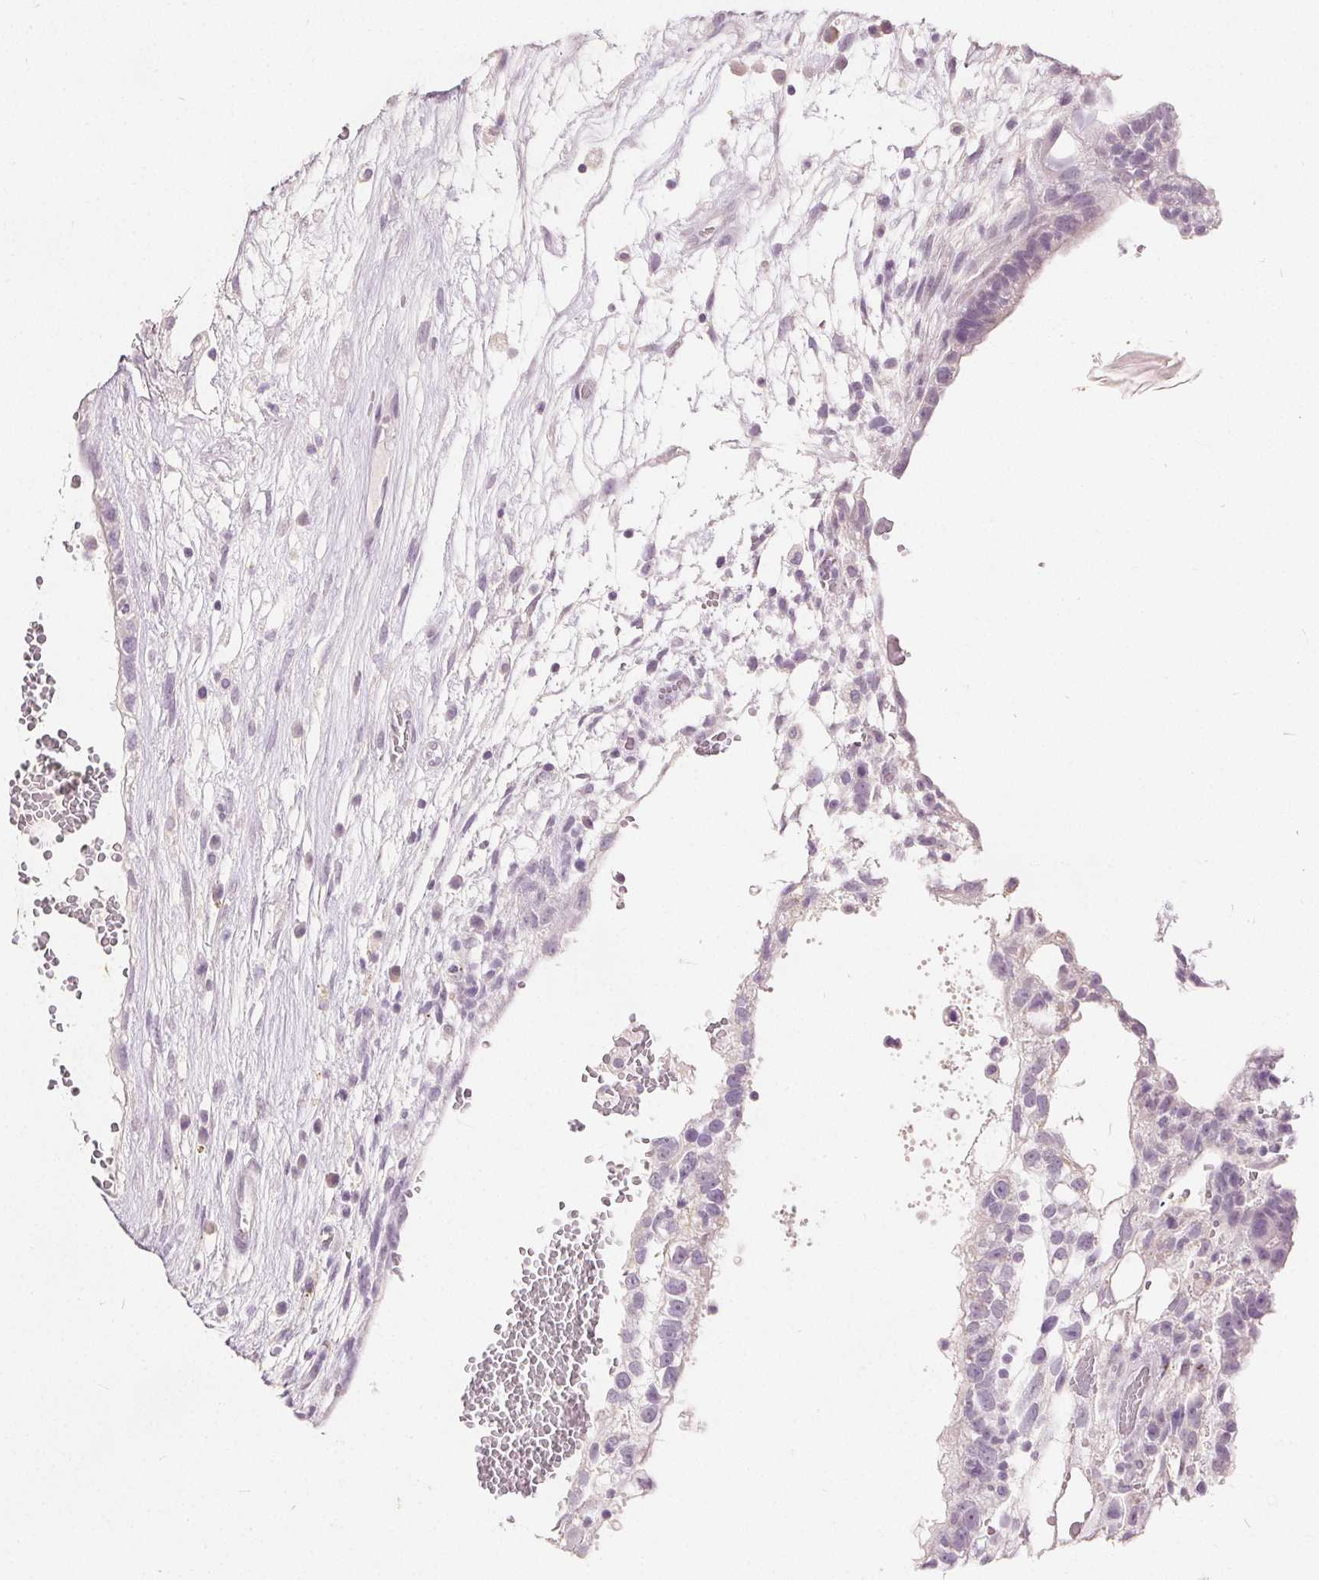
{"staining": {"intensity": "negative", "quantity": "none", "location": "none"}, "tissue": "testis cancer", "cell_type": "Tumor cells", "image_type": "cancer", "snomed": [{"axis": "morphology", "description": "Normal tissue, NOS"}, {"axis": "morphology", "description": "Carcinoma, Embryonal, NOS"}, {"axis": "topography", "description": "Testis"}], "caption": "This is an IHC image of human testis embryonal carcinoma. There is no staining in tumor cells.", "gene": "CA12", "patient": {"sex": "male", "age": 32}}